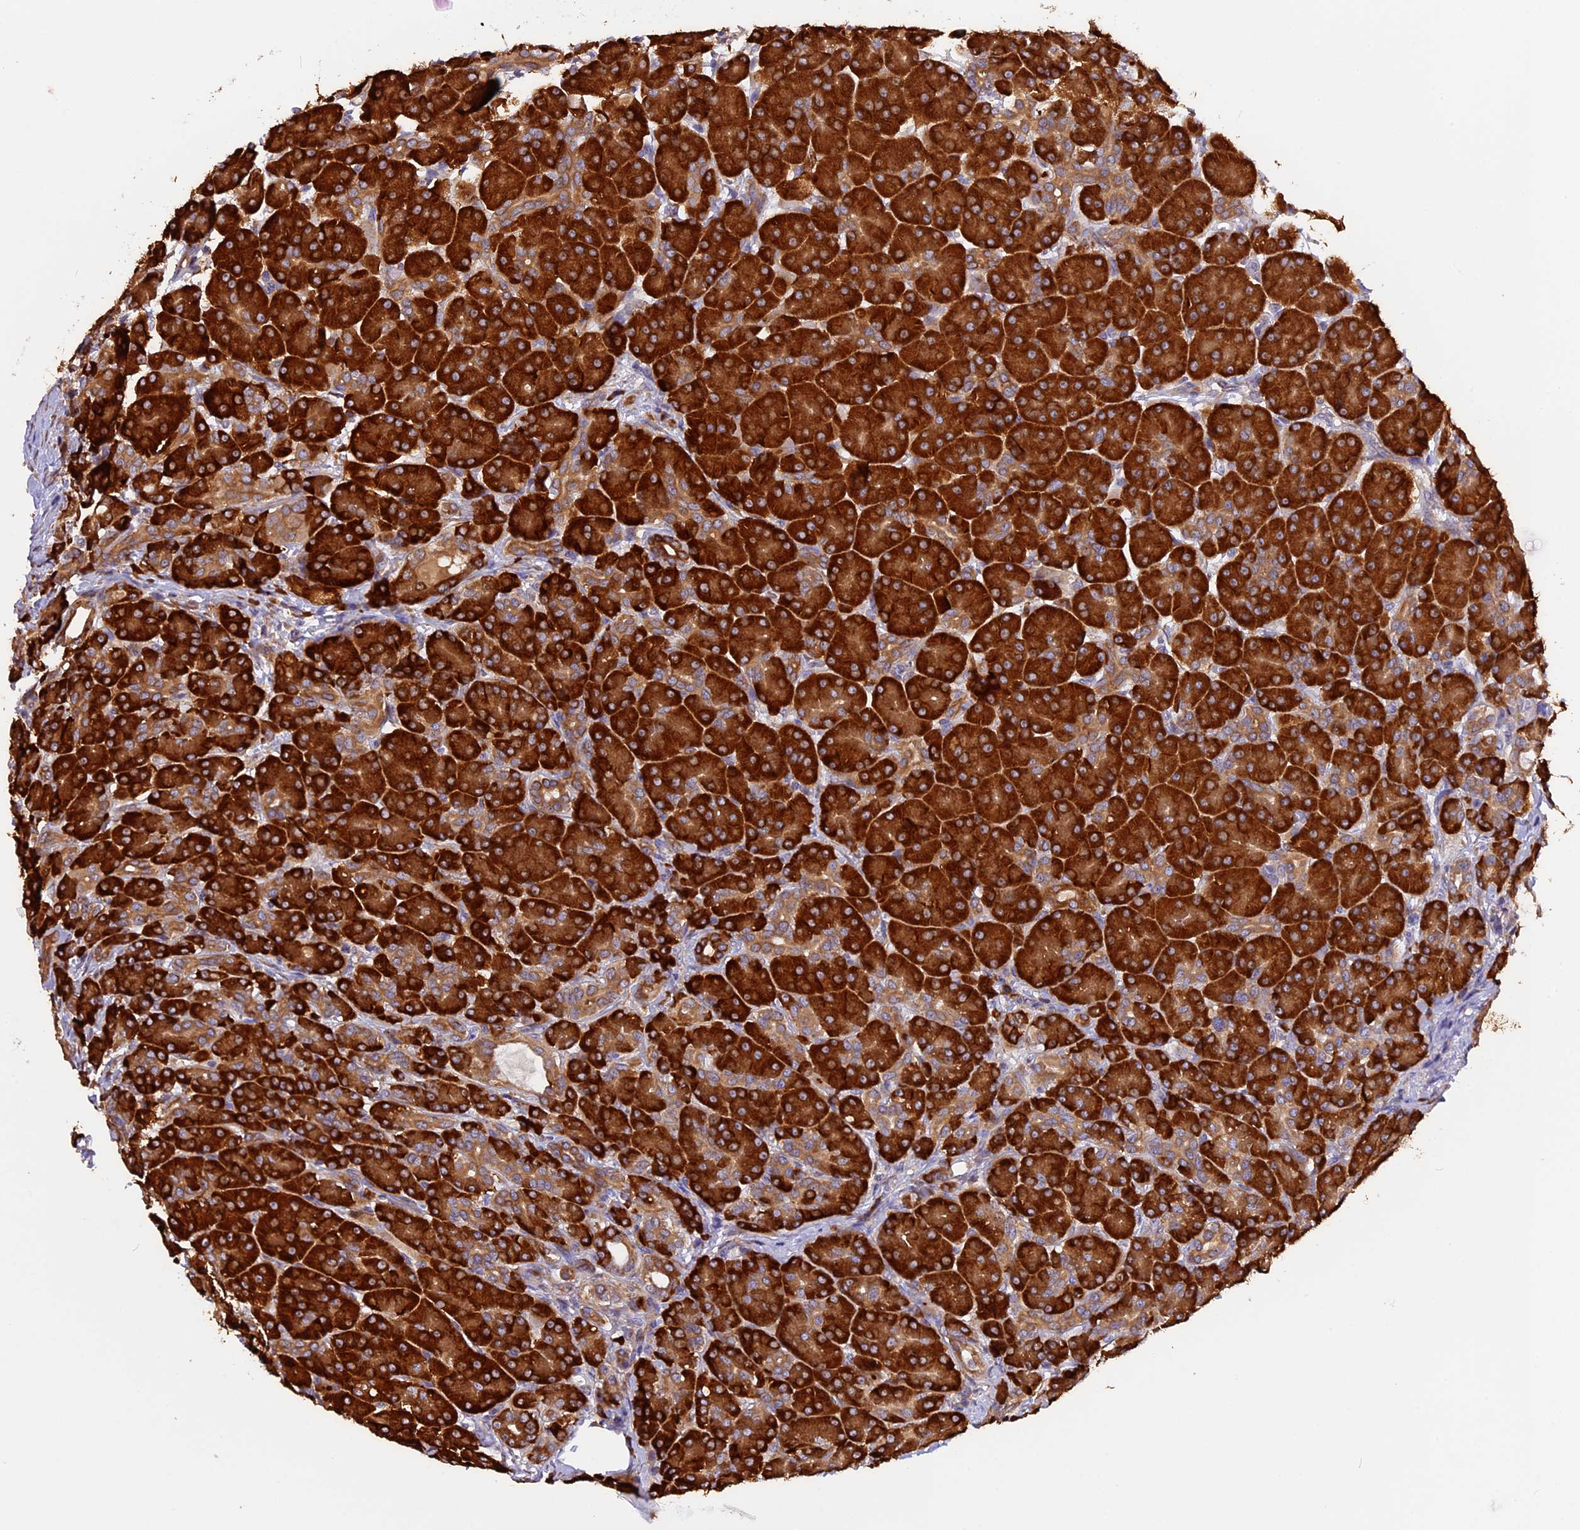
{"staining": {"intensity": "strong", "quantity": ">75%", "location": "cytoplasmic/membranous"}, "tissue": "pancreas", "cell_type": "Exocrine glandular cells", "image_type": "normal", "snomed": [{"axis": "morphology", "description": "Normal tissue, NOS"}, {"axis": "topography", "description": "Pancreas"}], "caption": "Immunohistochemical staining of benign pancreas demonstrates >75% levels of strong cytoplasmic/membranous protein expression in about >75% of exocrine glandular cells.", "gene": "GNPTAB", "patient": {"sex": "male", "age": 63}}